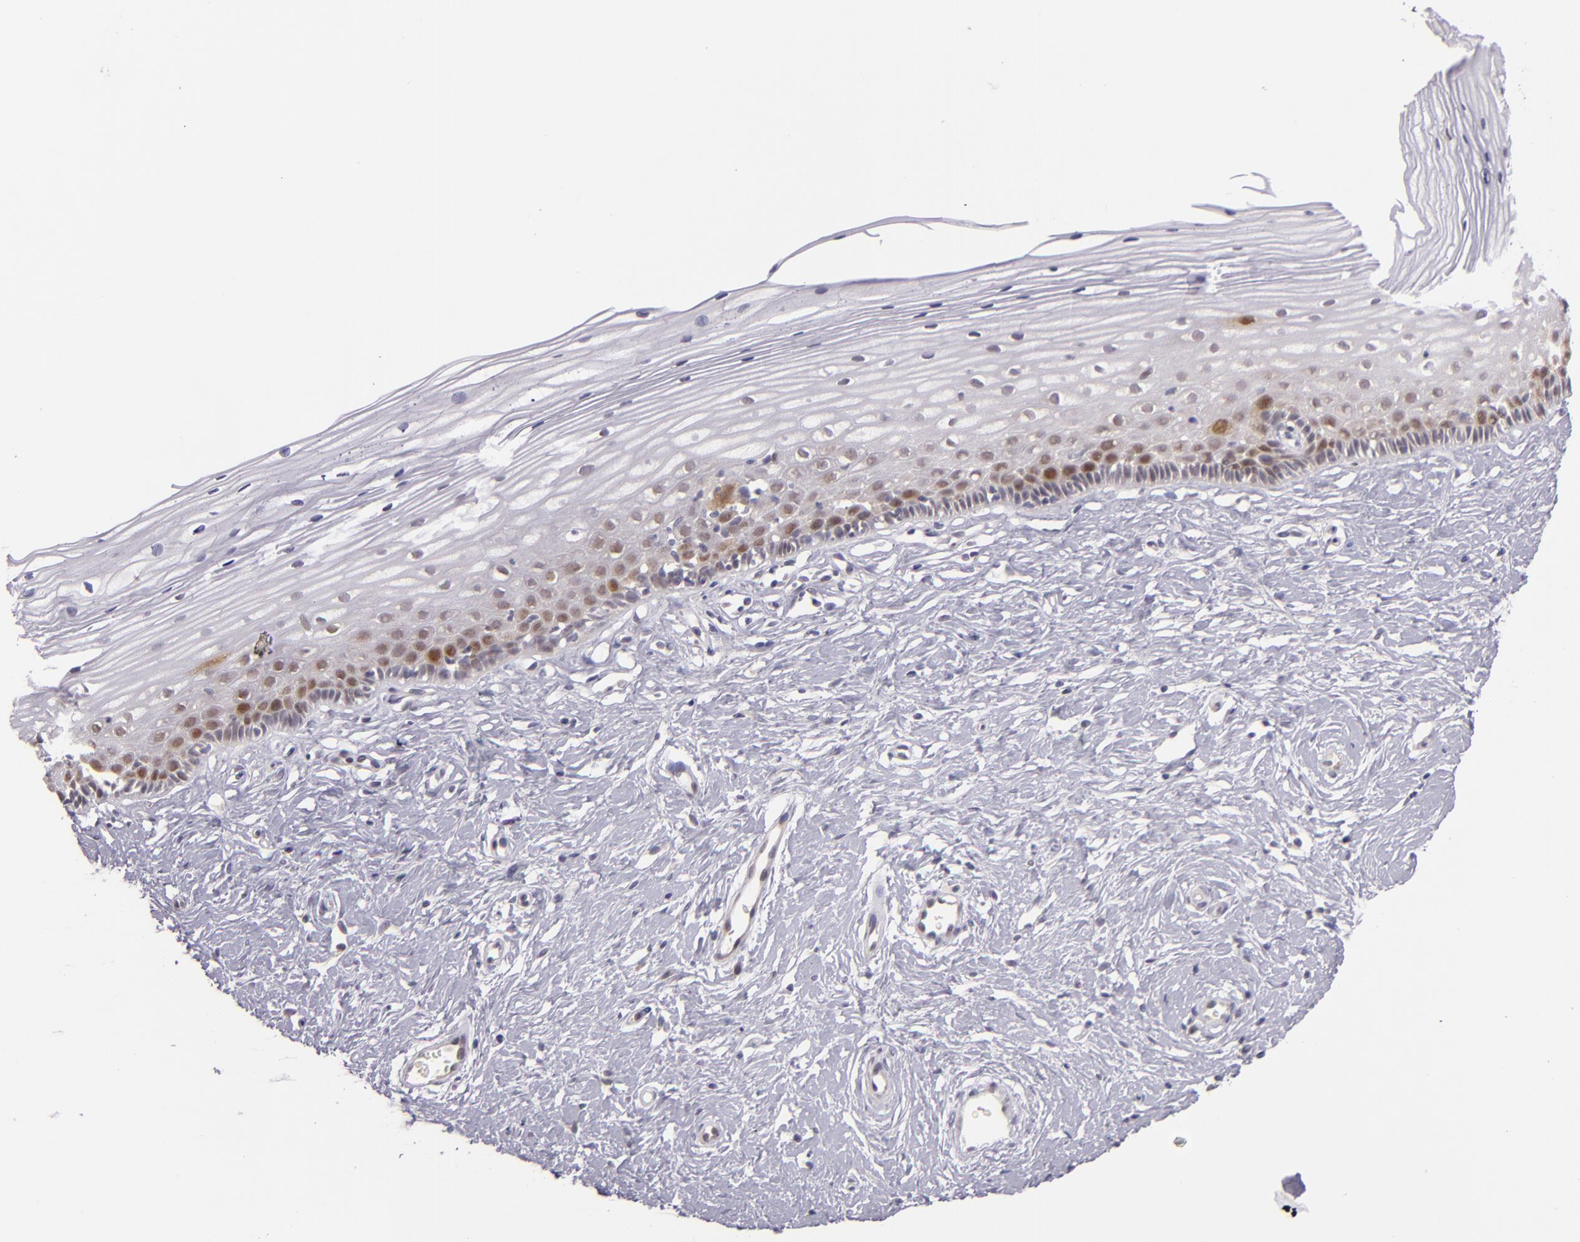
{"staining": {"intensity": "weak", "quantity": "25%-75%", "location": "cytoplasmic/membranous"}, "tissue": "cervix", "cell_type": "Glandular cells", "image_type": "normal", "snomed": [{"axis": "morphology", "description": "Normal tissue, NOS"}, {"axis": "topography", "description": "Cervix"}], "caption": "DAB immunohistochemical staining of benign human cervix shows weak cytoplasmic/membranous protein positivity in approximately 25%-75% of glandular cells. The protein of interest is stained brown, and the nuclei are stained in blue (DAB (3,3'-diaminobenzidine) IHC with brightfield microscopy, high magnification).", "gene": "CSE1L", "patient": {"sex": "female", "age": 40}}